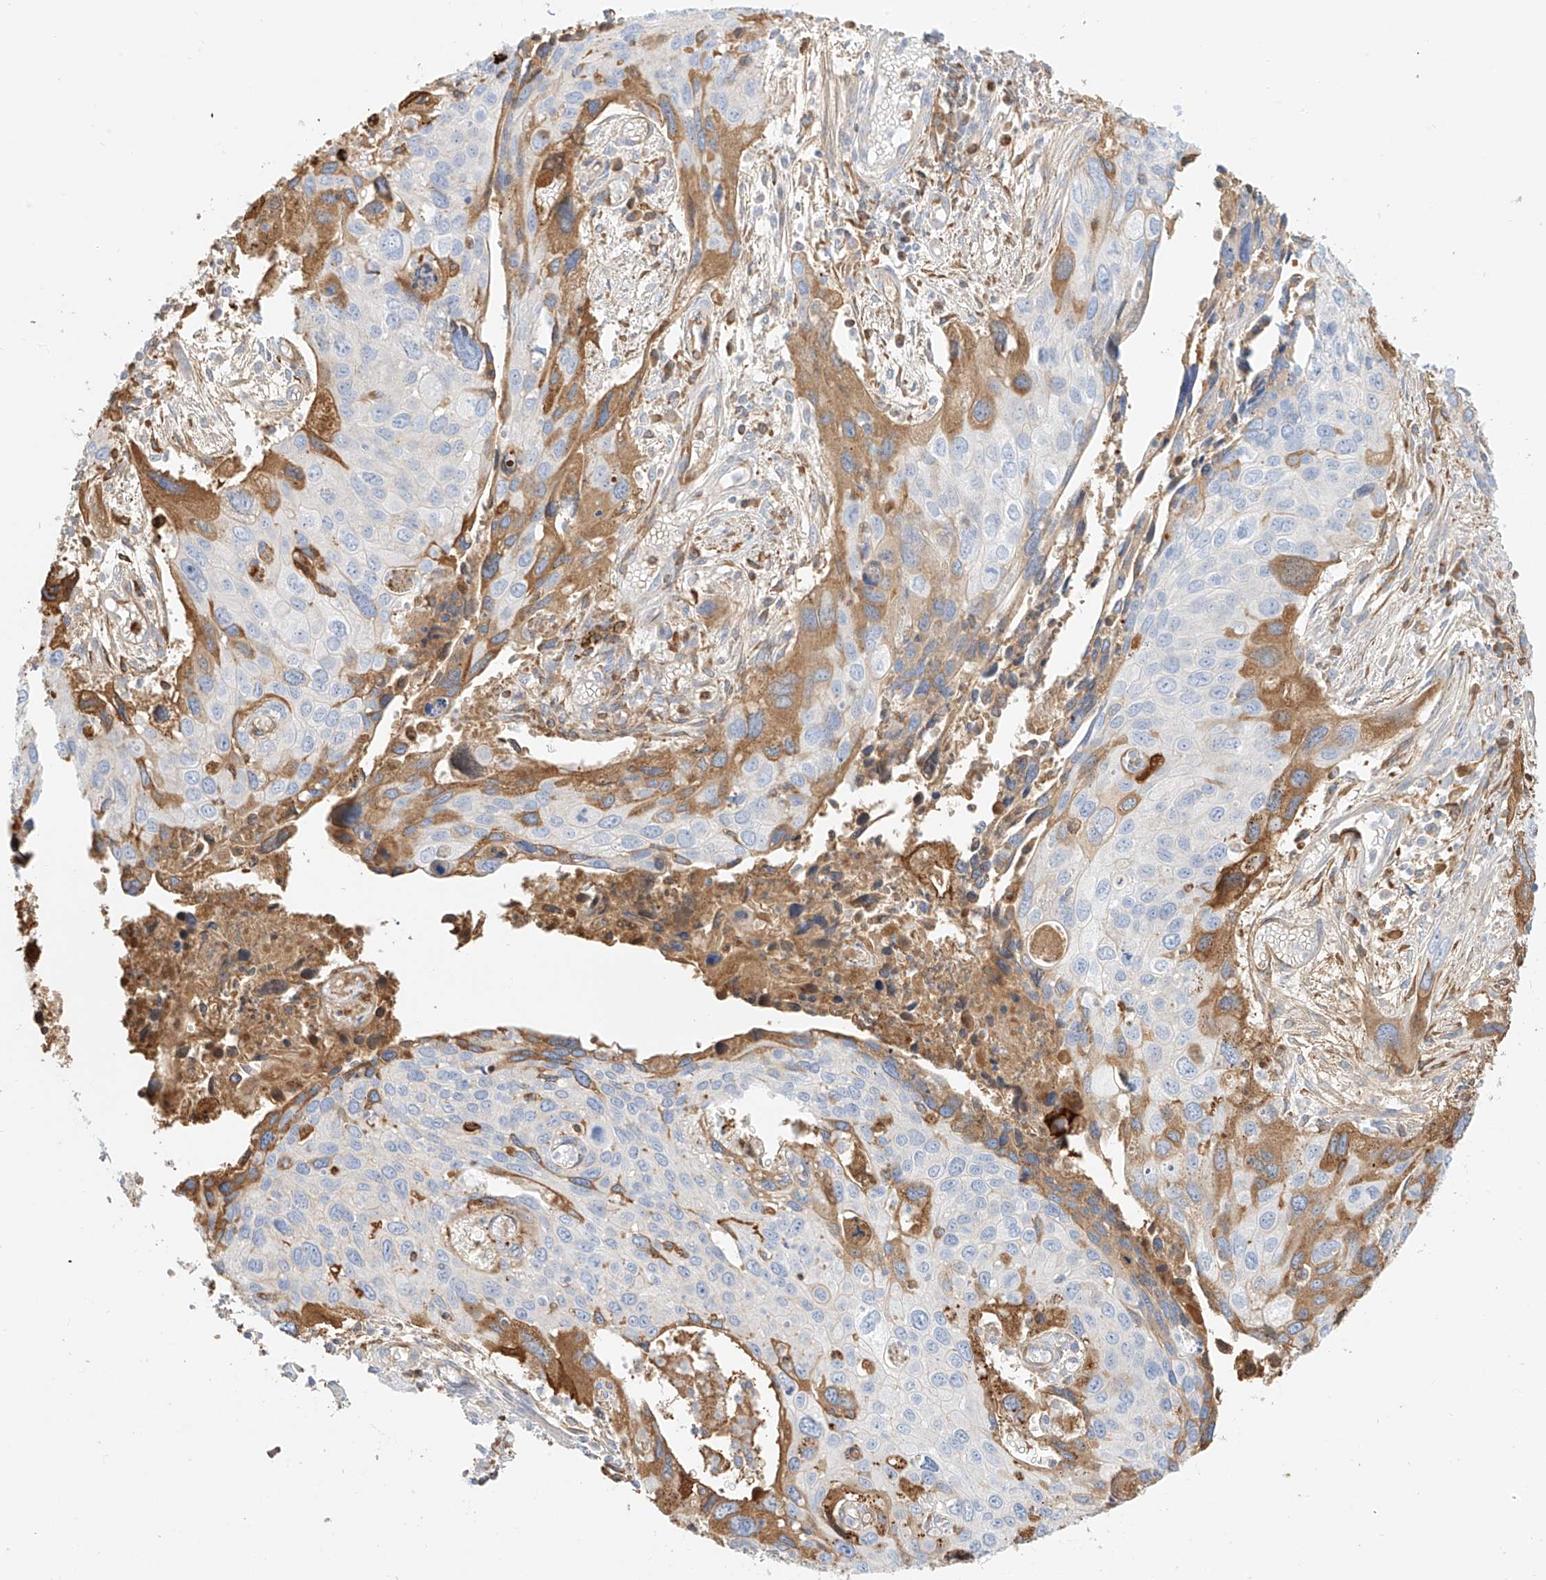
{"staining": {"intensity": "moderate", "quantity": "25%-75%", "location": "cytoplasmic/membranous"}, "tissue": "cervical cancer", "cell_type": "Tumor cells", "image_type": "cancer", "snomed": [{"axis": "morphology", "description": "Squamous cell carcinoma, NOS"}, {"axis": "topography", "description": "Cervix"}], "caption": "Immunohistochemical staining of human squamous cell carcinoma (cervical) demonstrates medium levels of moderate cytoplasmic/membranous positivity in about 25%-75% of tumor cells.", "gene": "OCSTAMP", "patient": {"sex": "female", "age": 55}}